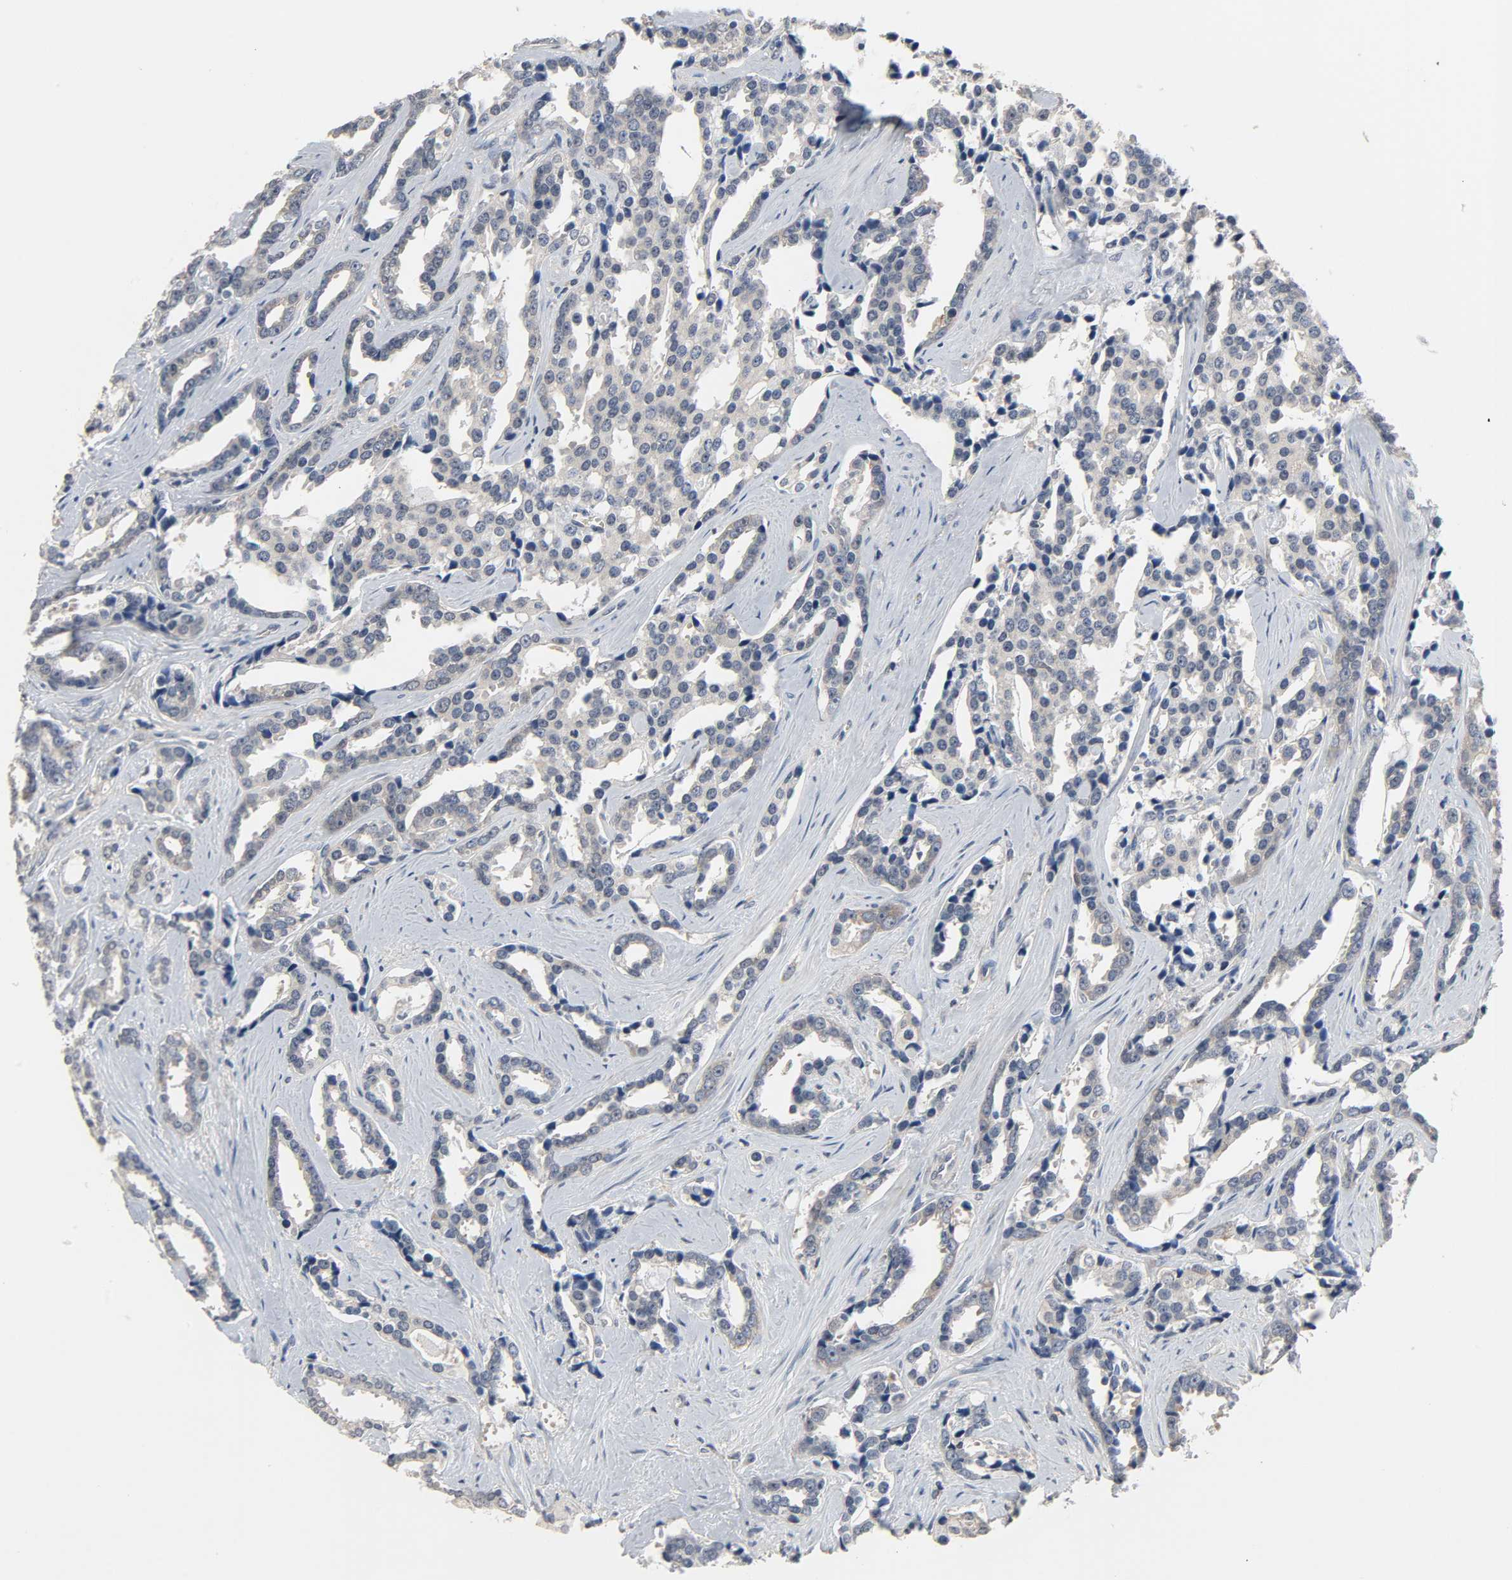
{"staining": {"intensity": "moderate", "quantity": ">75%", "location": "cytoplasmic/membranous"}, "tissue": "prostate cancer", "cell_type": "Tumor cells", "image_type": "cancer", "snomed": [{"axis": "morphology", "description": "Adenocarcinoma, High grade"}, {"axis": "topography", "description": "Prostate"}], "caption": "High-power microscopy captured an IHC micrograph of adenocarcinoma (high-grade) (prostate), revealing moderate cytoplasmic/membranous positivity in about >75% of tumor cells.", "gene": "PLEKHA2", "patient": {"sex": "male", "age": 67}}